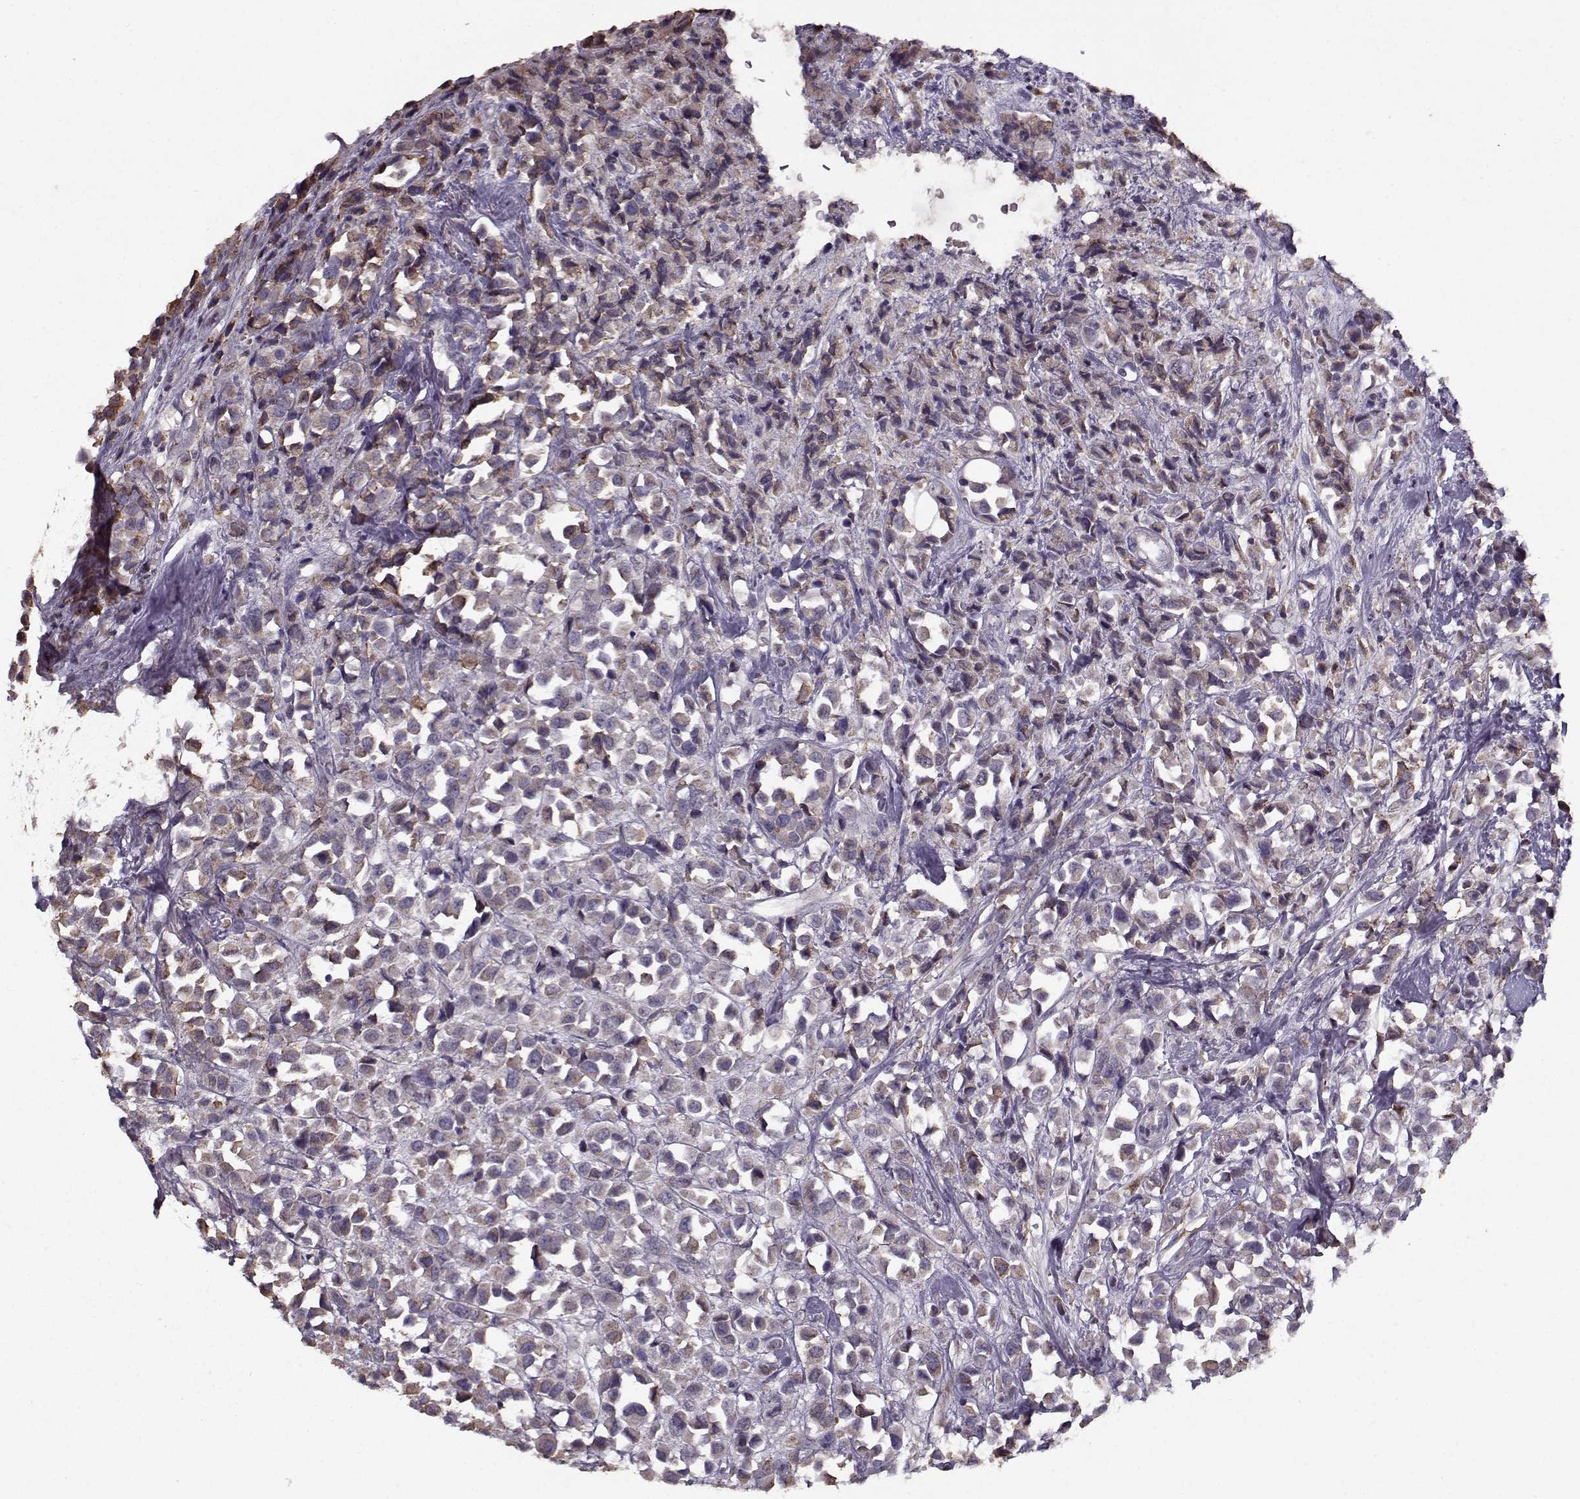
{"staining": {"intensity": "moderate", "quantity": "25%-75%", "location": "cytoplasmic/membranous"}, "tissue": "breast cancer", "cell_type": "Tumor cells", "image_type": "cancer", "snomed": [{"axis": "morphology", "description": "Duct carcinoma"}, {"axis": "topography", "description": "Breast"}], "caption": "DAB (3,3'-diaminobenzidine) immunohistochemical staining of infiltrating ductal carcinoma (breast) displays moderate cytoplasmic/membranous protein staining in approximately 25%-75% of tumor cells.", "gene": "LAMA2", "patient": {"sex": "female", "age": 61}}